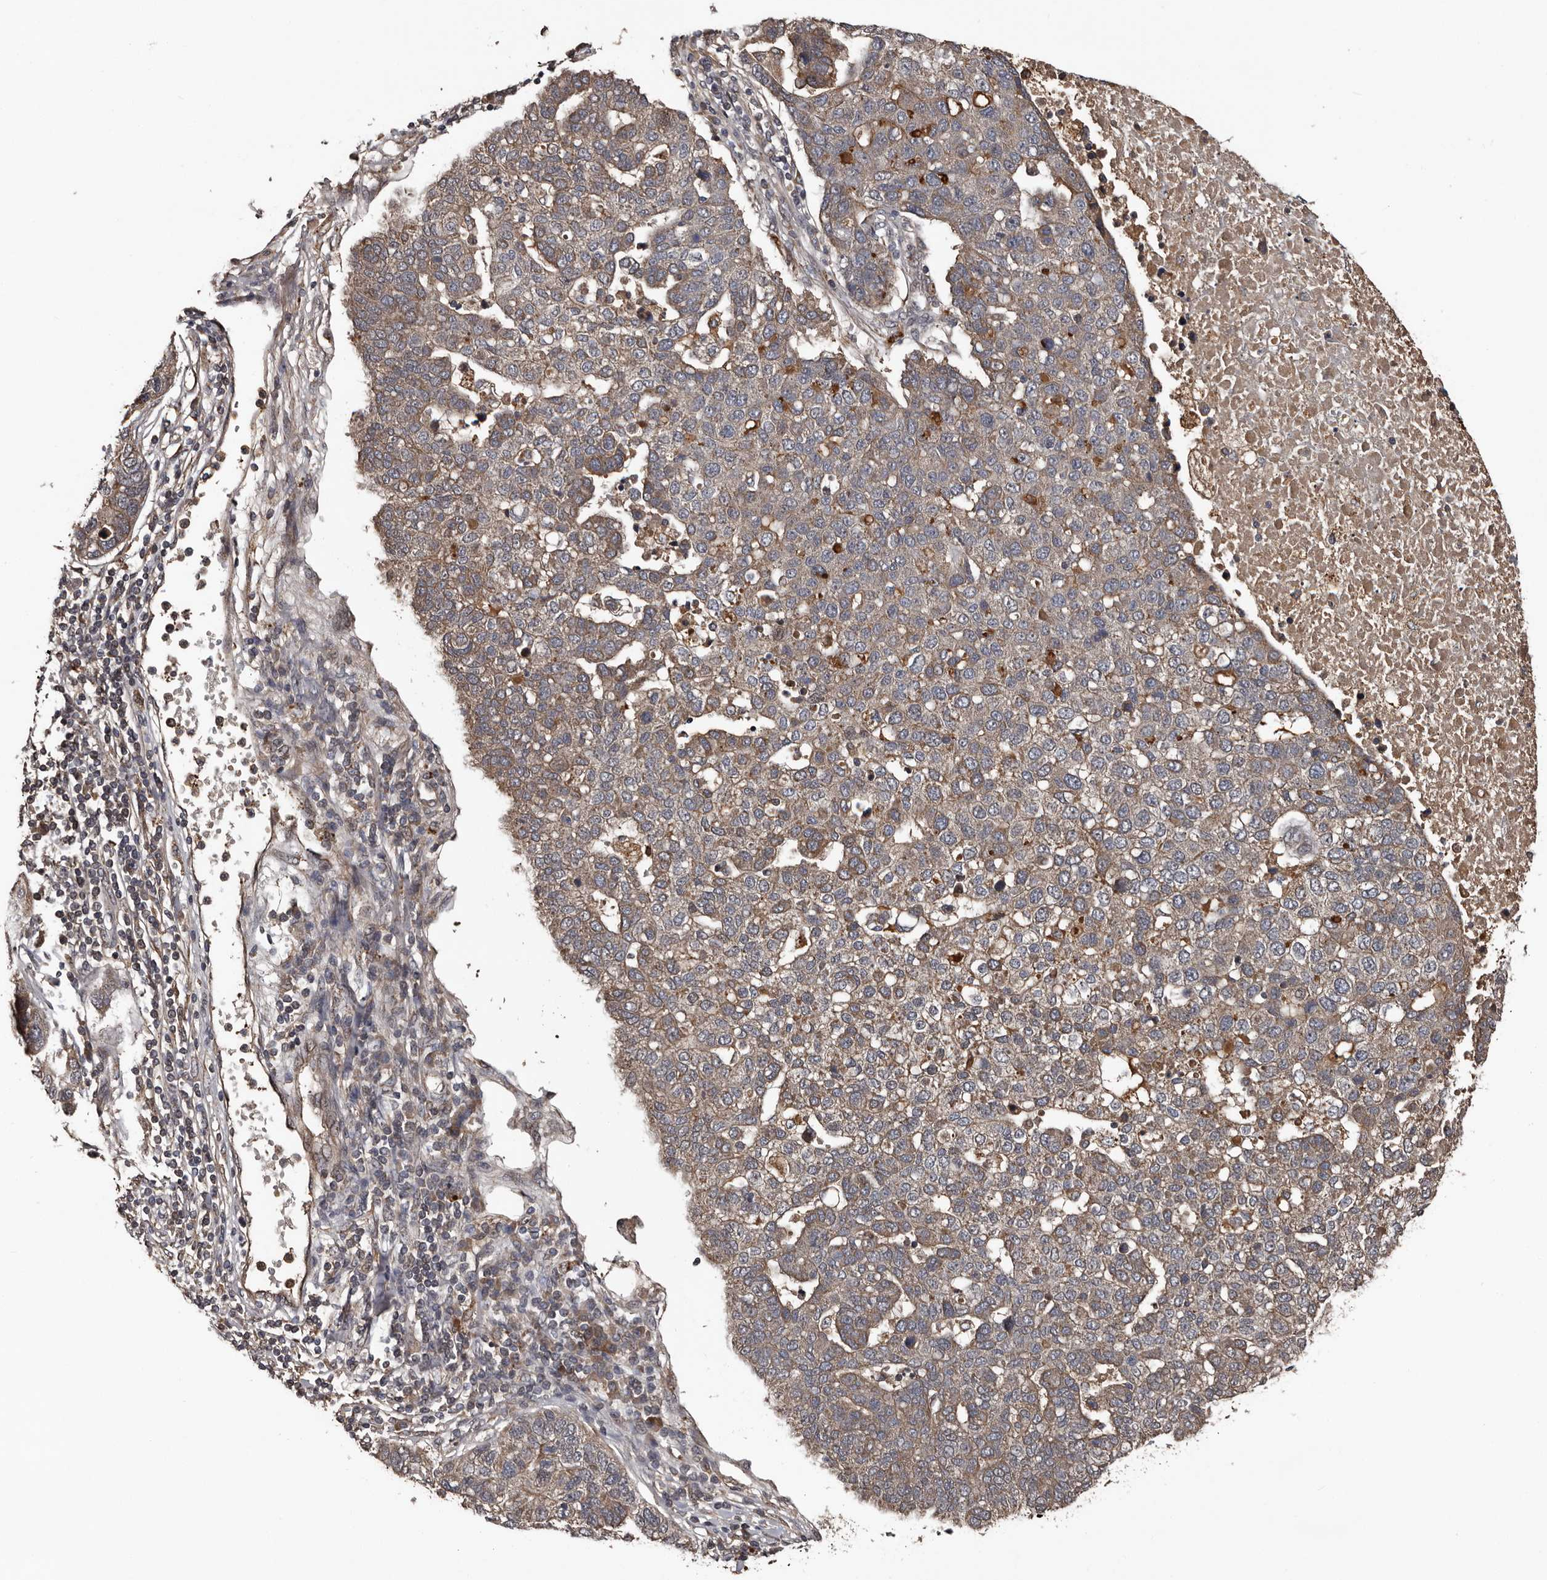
{"staining": {"intensity": "weak", "quantity": "25%-75%", "location": "cytoplasmic/membranous"}, "tissue": "pancreatic cancer", "cell_type": "Tumor cells", "image_type": "cancer", "snomed": [{"axis": "morphology", "description": "Adenocarcinoma, NOS"}, {"axis": "topography", "description": "Pancreas"}], "caption": "Brown immunohistochemical staining in human adenocarcinoma (pancreatic) shows weak cytoplasmic/membranous positivity in about 25%-75% of tumor cells.", "gene": "SERTAD4", "patient": {"sex": "female", "age": 61}}